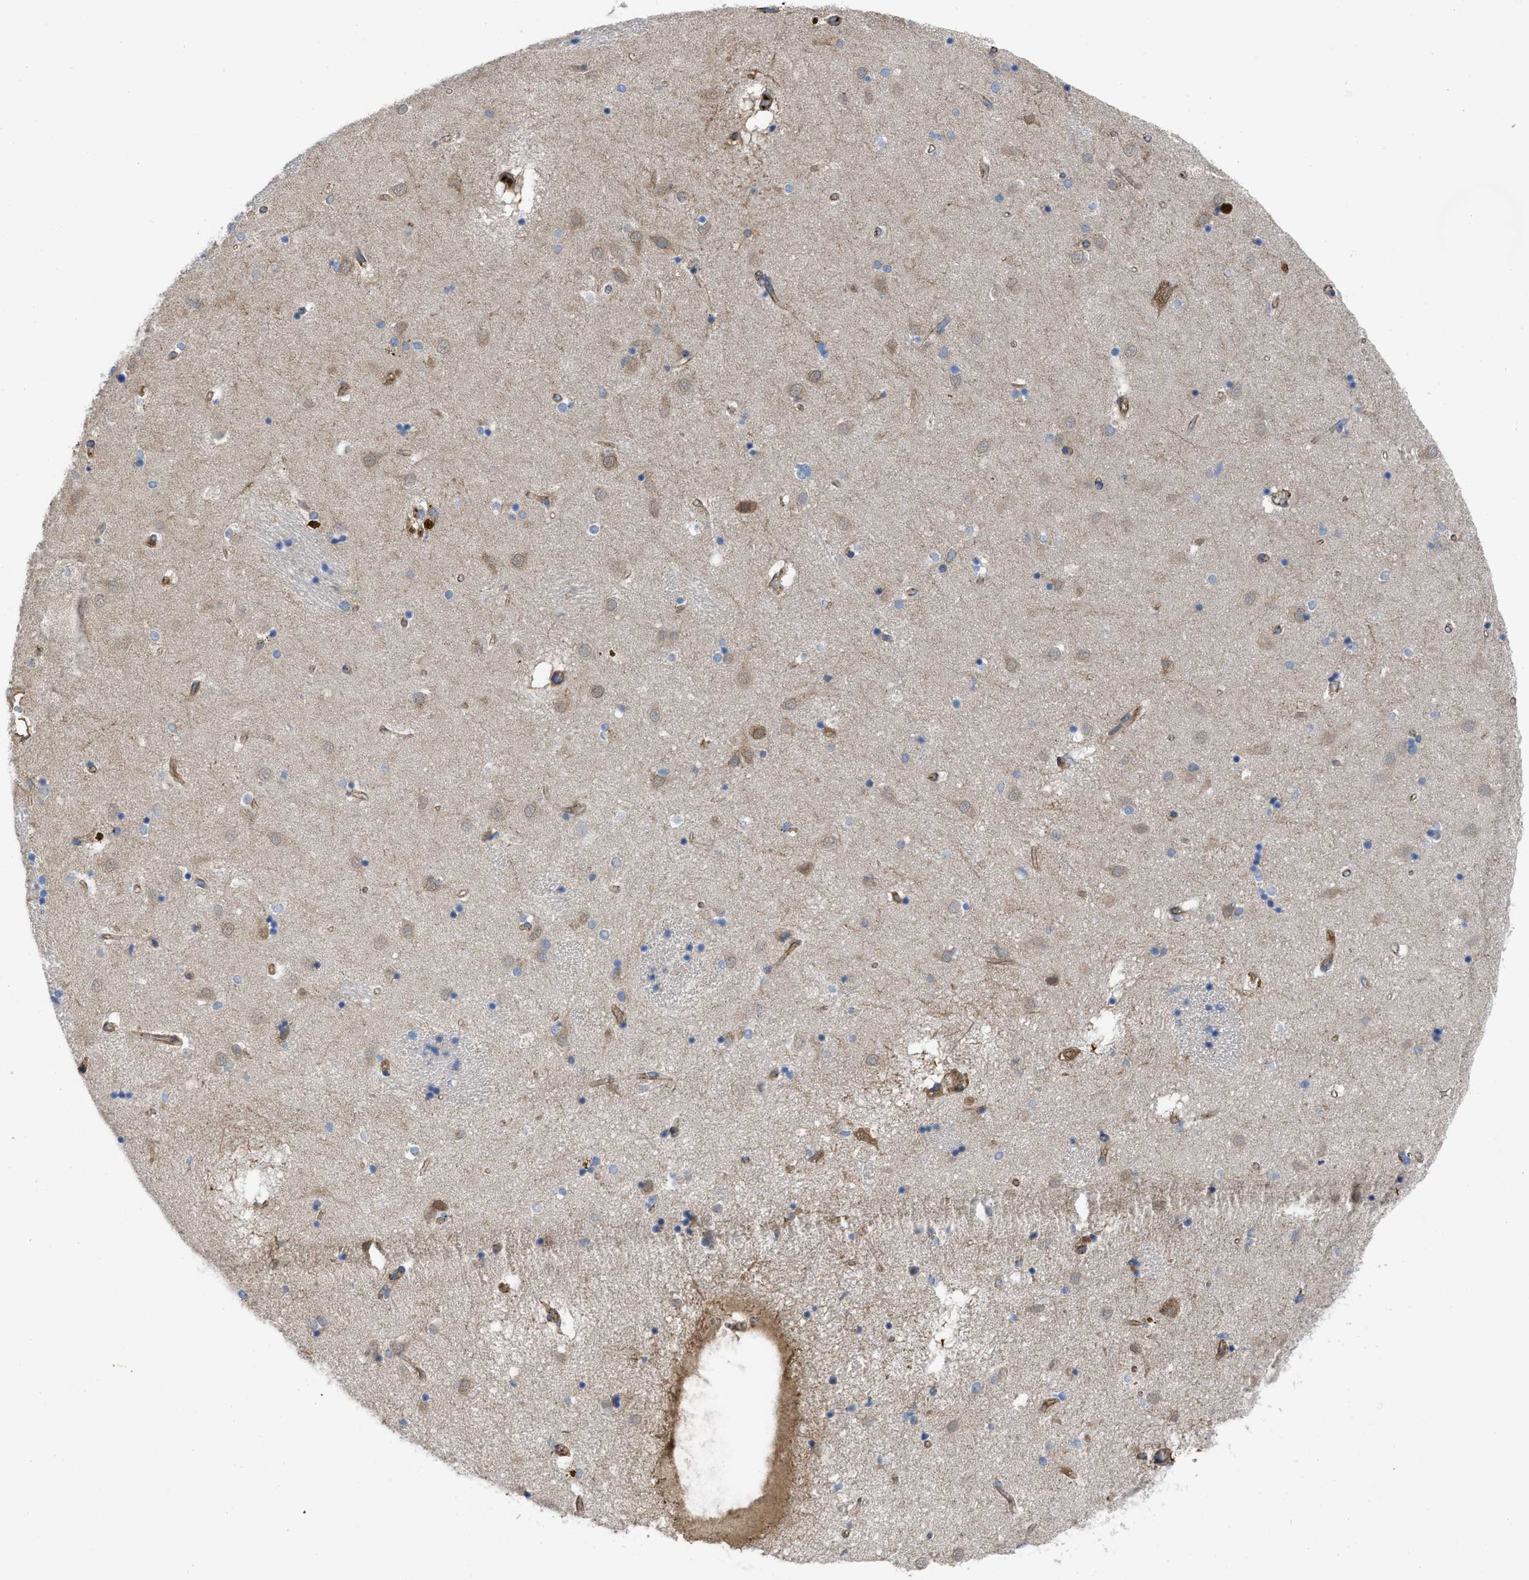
{"staining": {"intensity": "negative", "quantity": "none", "location": "none"}, "tissue": "caudate", "cell_type": "Glial cells", "image_type": "normal", "snomed": [{"axis": "morphology", "description": "Normal tissue, NOS"}, {"axis": "topography", "description": "Lateral ventricle wall"}], "caption": "This is a micrograph of immunohistochemistry staining of benign caudate, which shows no positivity in glial cells.", "gene": "TRIOBP", "patient": {"sex": "male", "age": 70}}